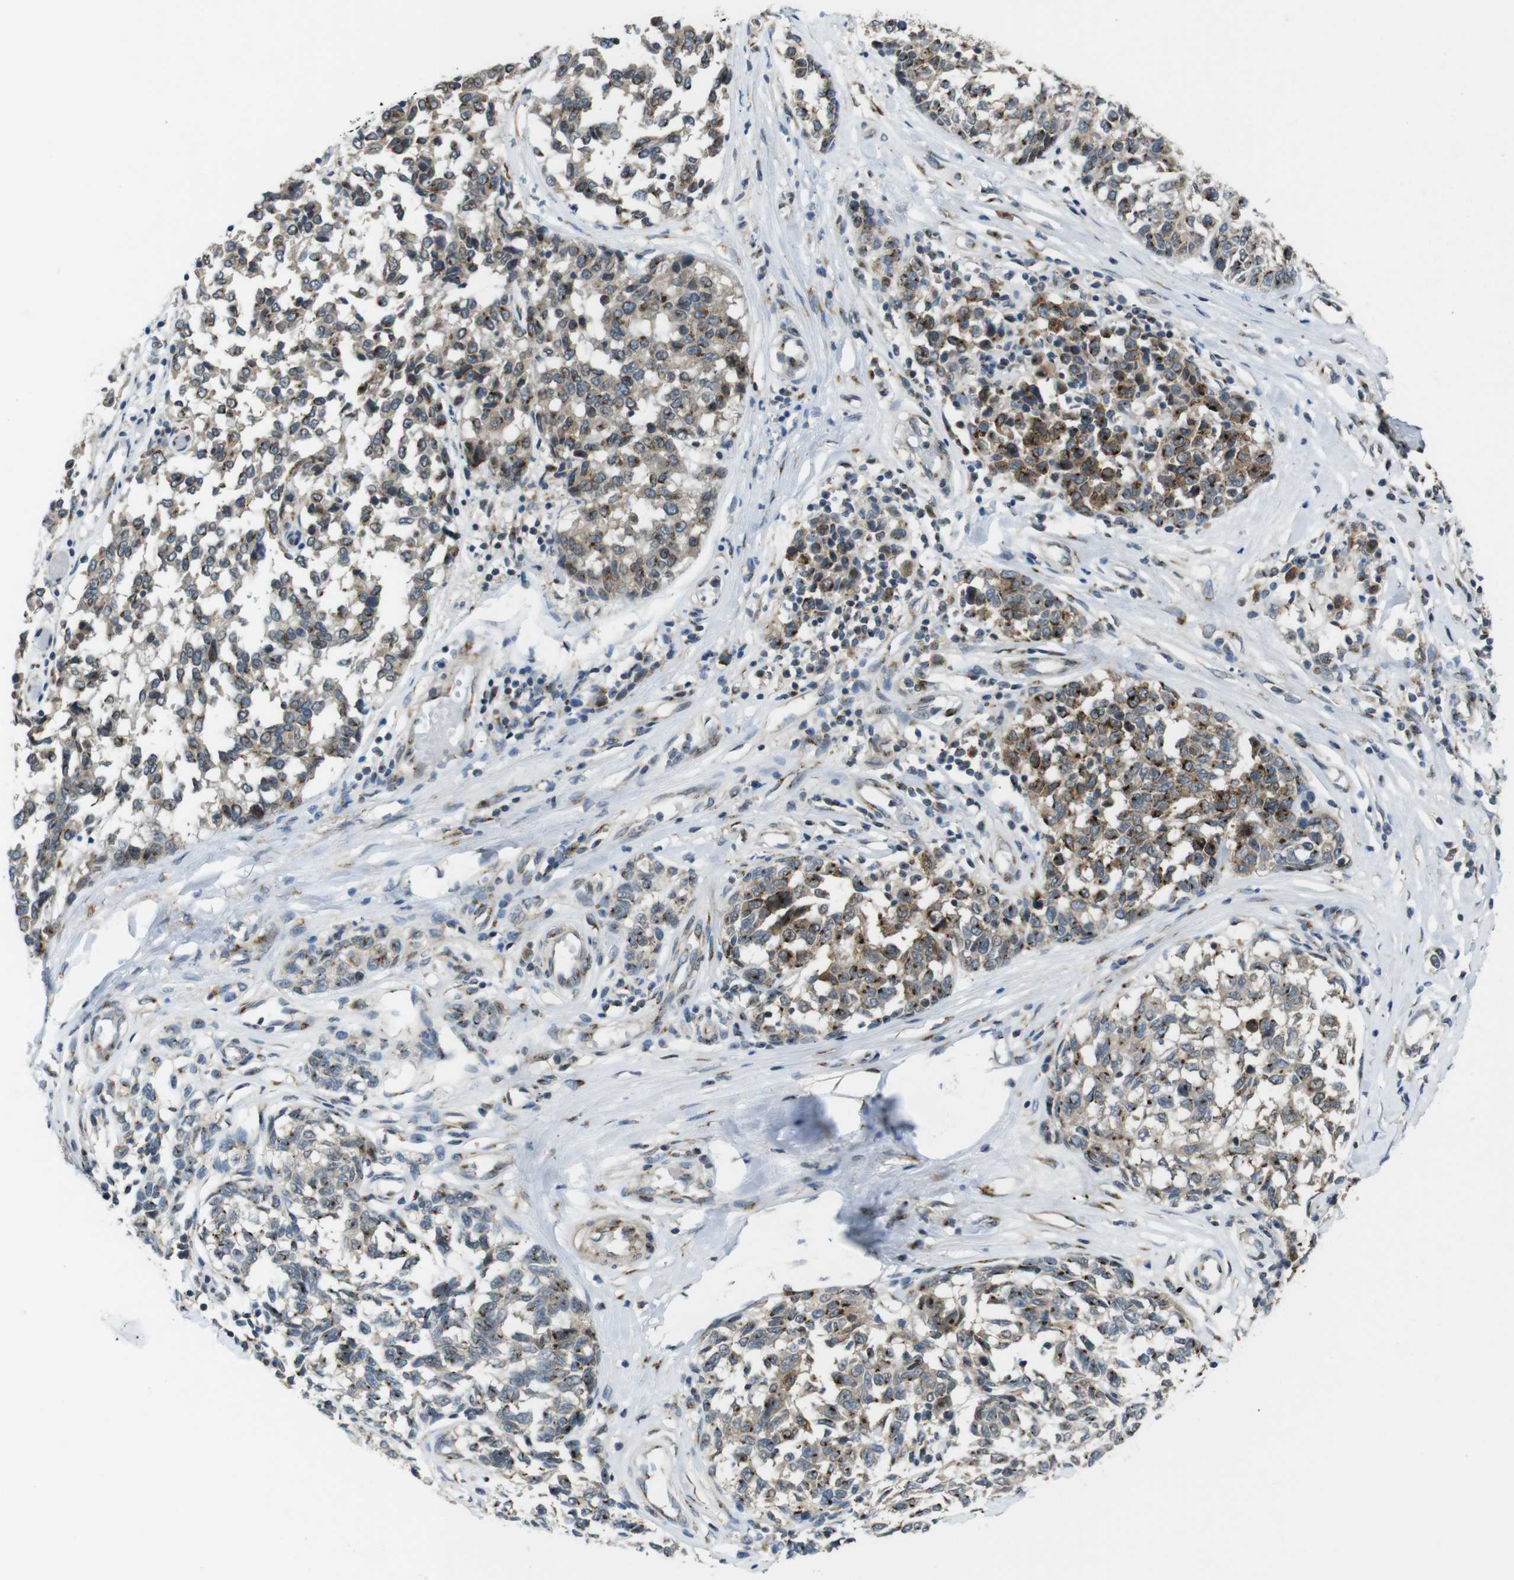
{"staining": {"intensity": "moderate", "quantity": ">75%", "location": "cytoplasmic/membranous"}, "tissue": "melanoma", "cell_type": "Tumor cells", "image_type": "cancer", "snomed": [{"axis": "morphology", "description": "Malignant melanoma, NOS"}, {"axis": "topography", "description": "Skin"}], "caption": "Malignant melanoma stained with DAB immunohistochemistry displays medium levels of moderate cytoplasmic/membranous positivity in about >75% of tumor cells.", "gene": "ZFPL1", "patient": {"sex": "female", "age": 64}}